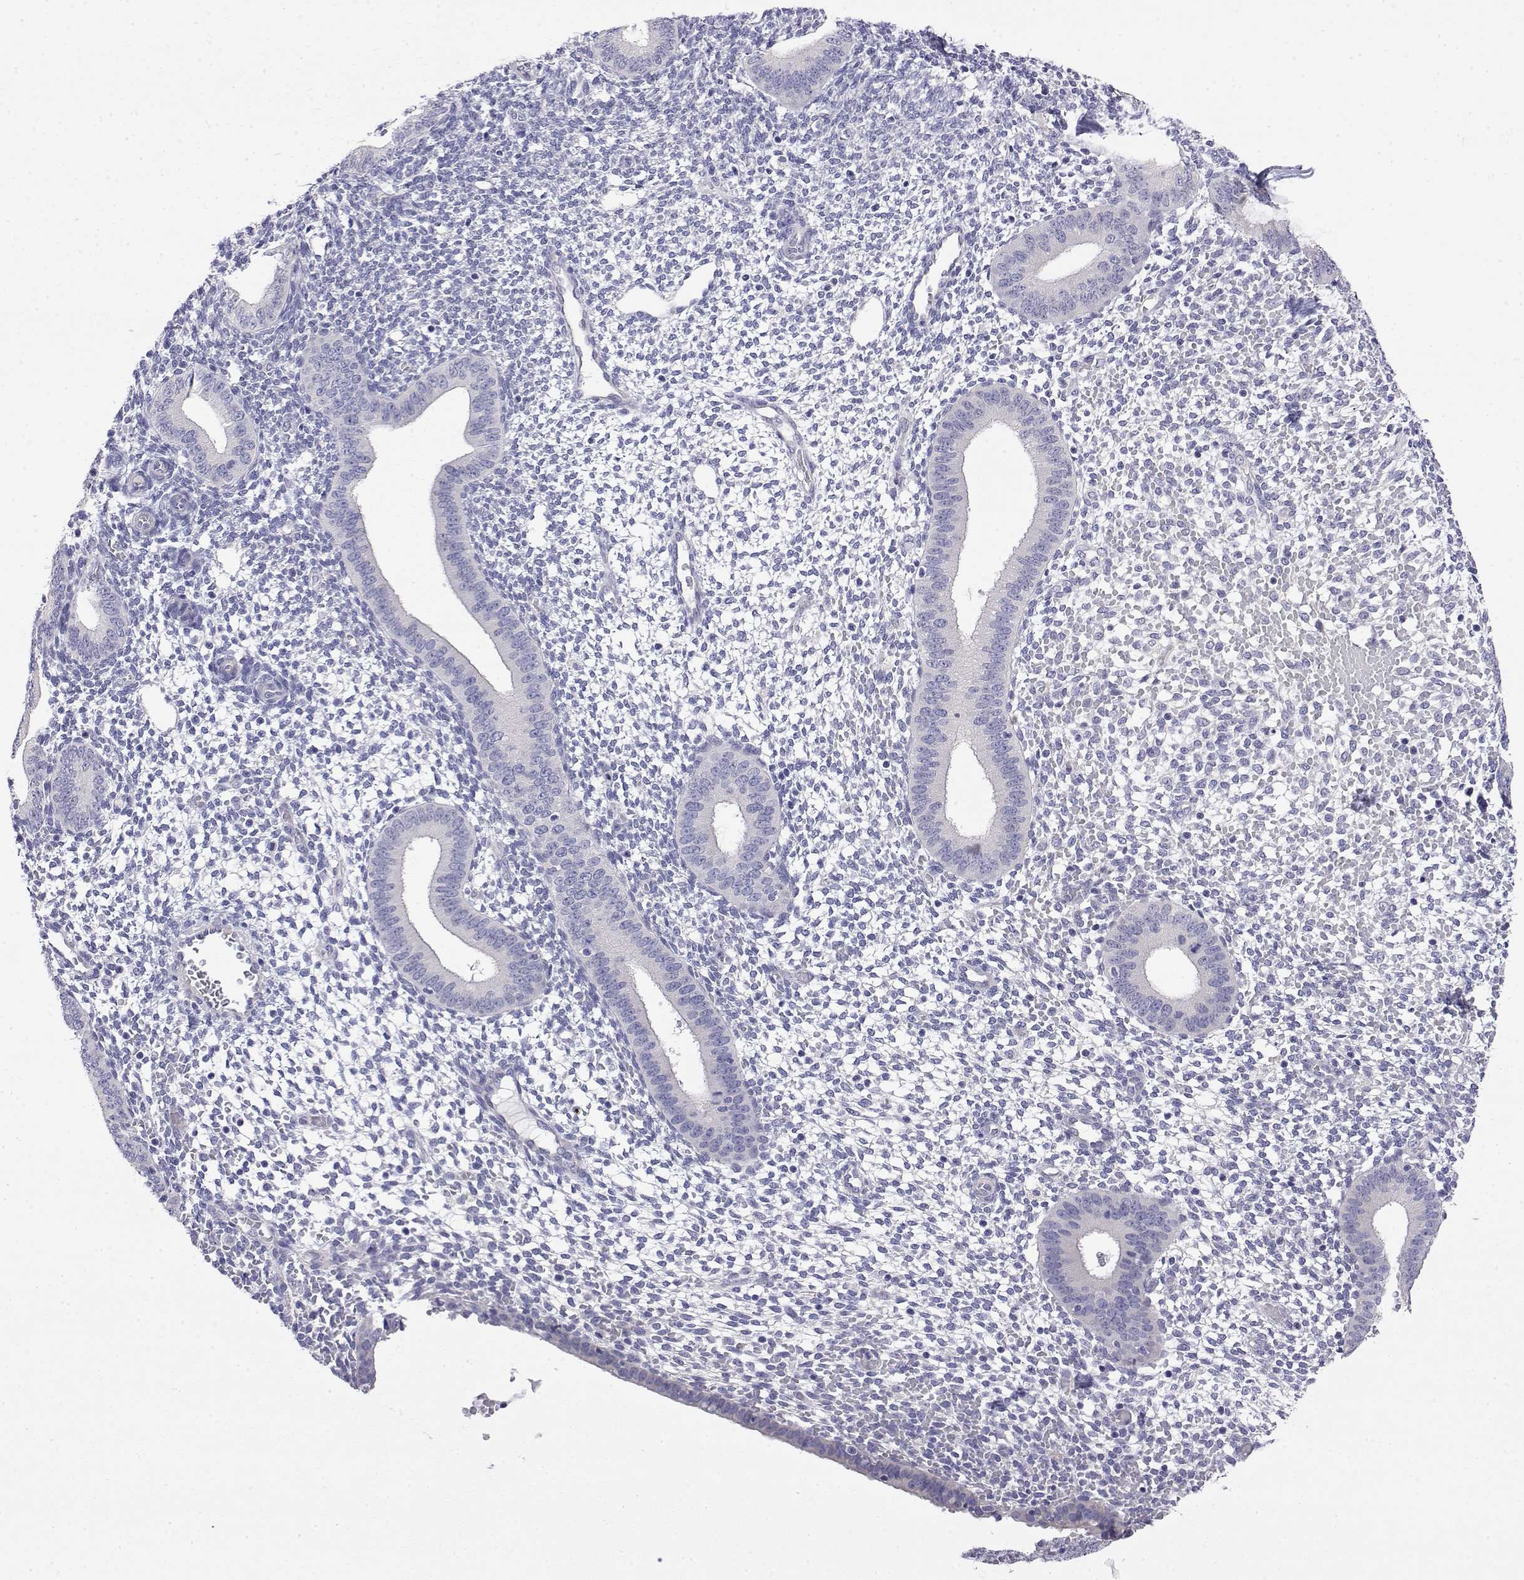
{"staining": {"intensity": "negative", "quantity": "none", "location": "none"}, "tissue": "endometrium", "cell_type": "Cells in endometrial stroma", "image_type": "normal", "snomed": [{"axis": "morphology", "description": "Normal tissue, NOS"}, {"axis": "topography", "description": "Endometrium"}], "caption": "High power microscopy histopathology image of an immunohistochemistry (IHC) micrograph of unremarkable endometrium, revealing no significant positivity in cells in endometrial stroma. (DAB immunohistochemistry, high magnification).", "gene": "LY6D", "patient": {"sex": "female", "age": 40}}